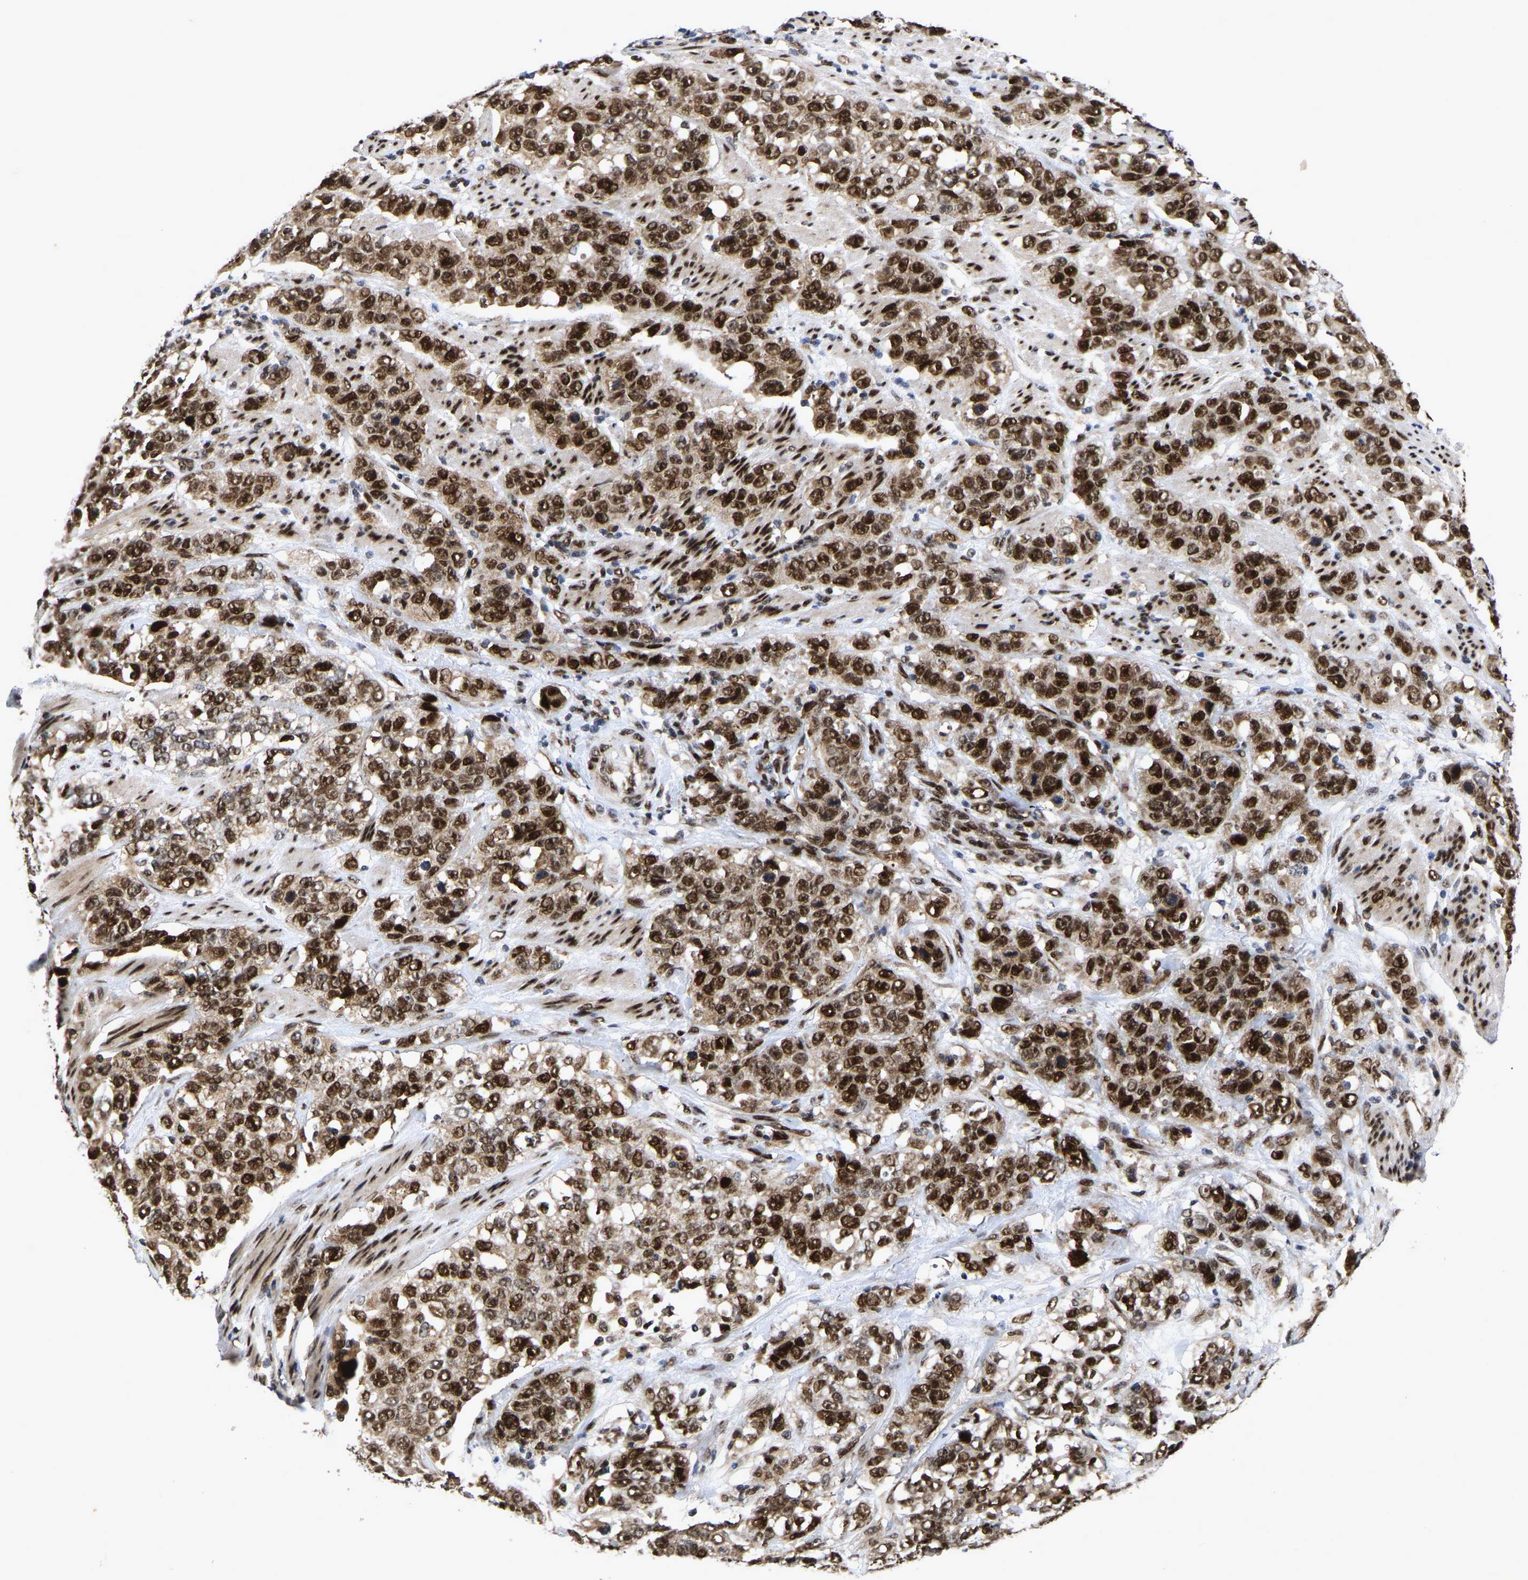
{"staining": {"intensity": "strong", "quantity": ">75%", "location": "cytoplasmic/membranous,nuclear"}, "tissue": "stomach cancer", "cell_type": "Tumor cells", "image_type": "cancer", "snomed": [{"axis": "morphology", "description": "Adenocarcinoma, NOS"}, {"axis": "topography", "description": "Stomach"}], "caption": "IHC of stomach adenocarcinoma reveals high levels of strong cytoplasmic/membranous and nuclear staining in about >75% of tumor cells. The staining is performed using DAB brown chromogen to label protein expression. The nuclei are counter-stained blue using hematoxylin.", "gene": "JUNB", "patient": {"sex": "male", "age": 48}}